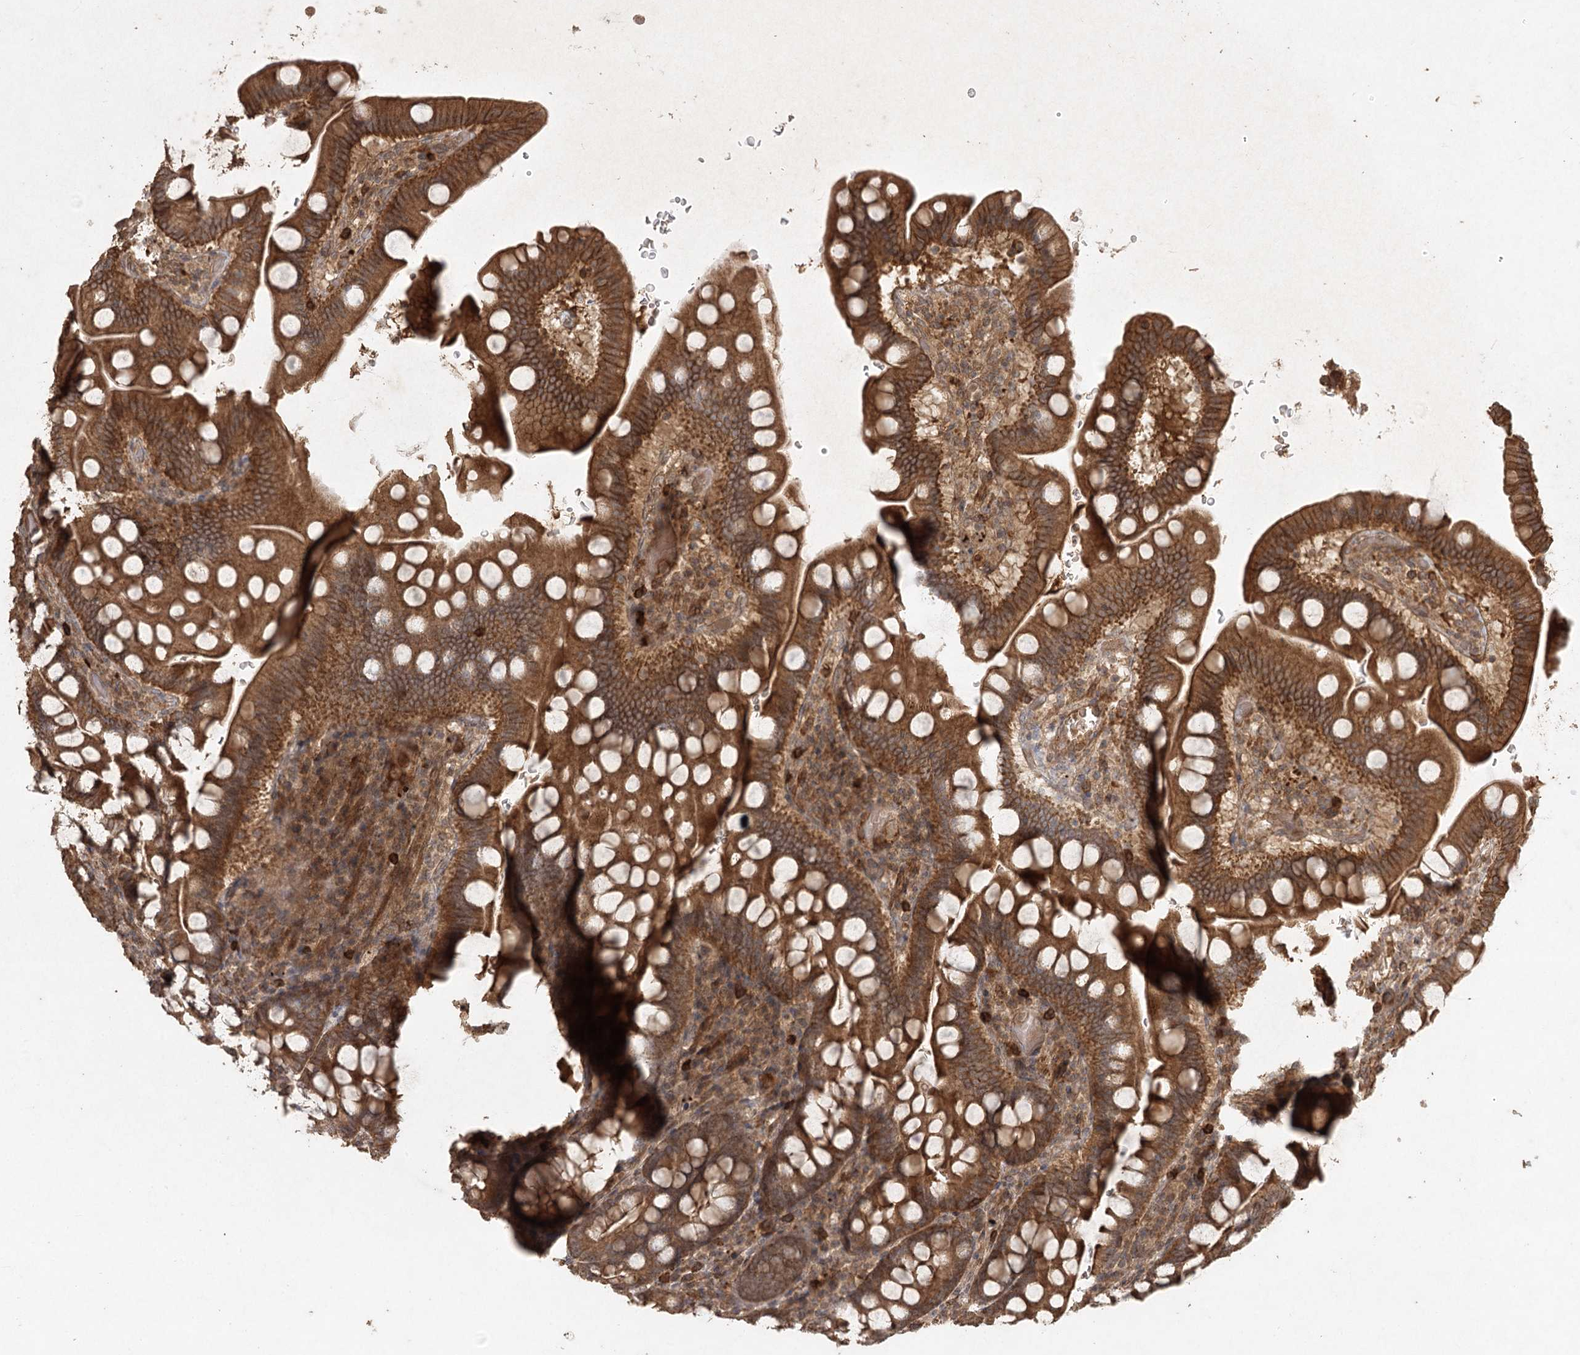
{"staining": {"intensity": "moderate", "quantity": ">75%", "location": "cytoplasmic/membranous"}, "tissue": "small intestine", "cell_type": "Glandular cells", "image_type": "normal", "snomed": [{"axis": "morphology", "description": "Normal tissue, NOS"}, {"axis": "topography", "description": "Stomach, upper"}, {"axis": "topography", "description": "Stomach, lower"}, {"axis": "topography", "description": "Small intestine"}], "caption": "Brown immunohistochemical staining in normal small intestine demonstrates moderate cytoplasmic/membranous staining in about >75% of glandular cells.", "gene": "ARL13A", "patient": {"sex": "male", "age": 68}}